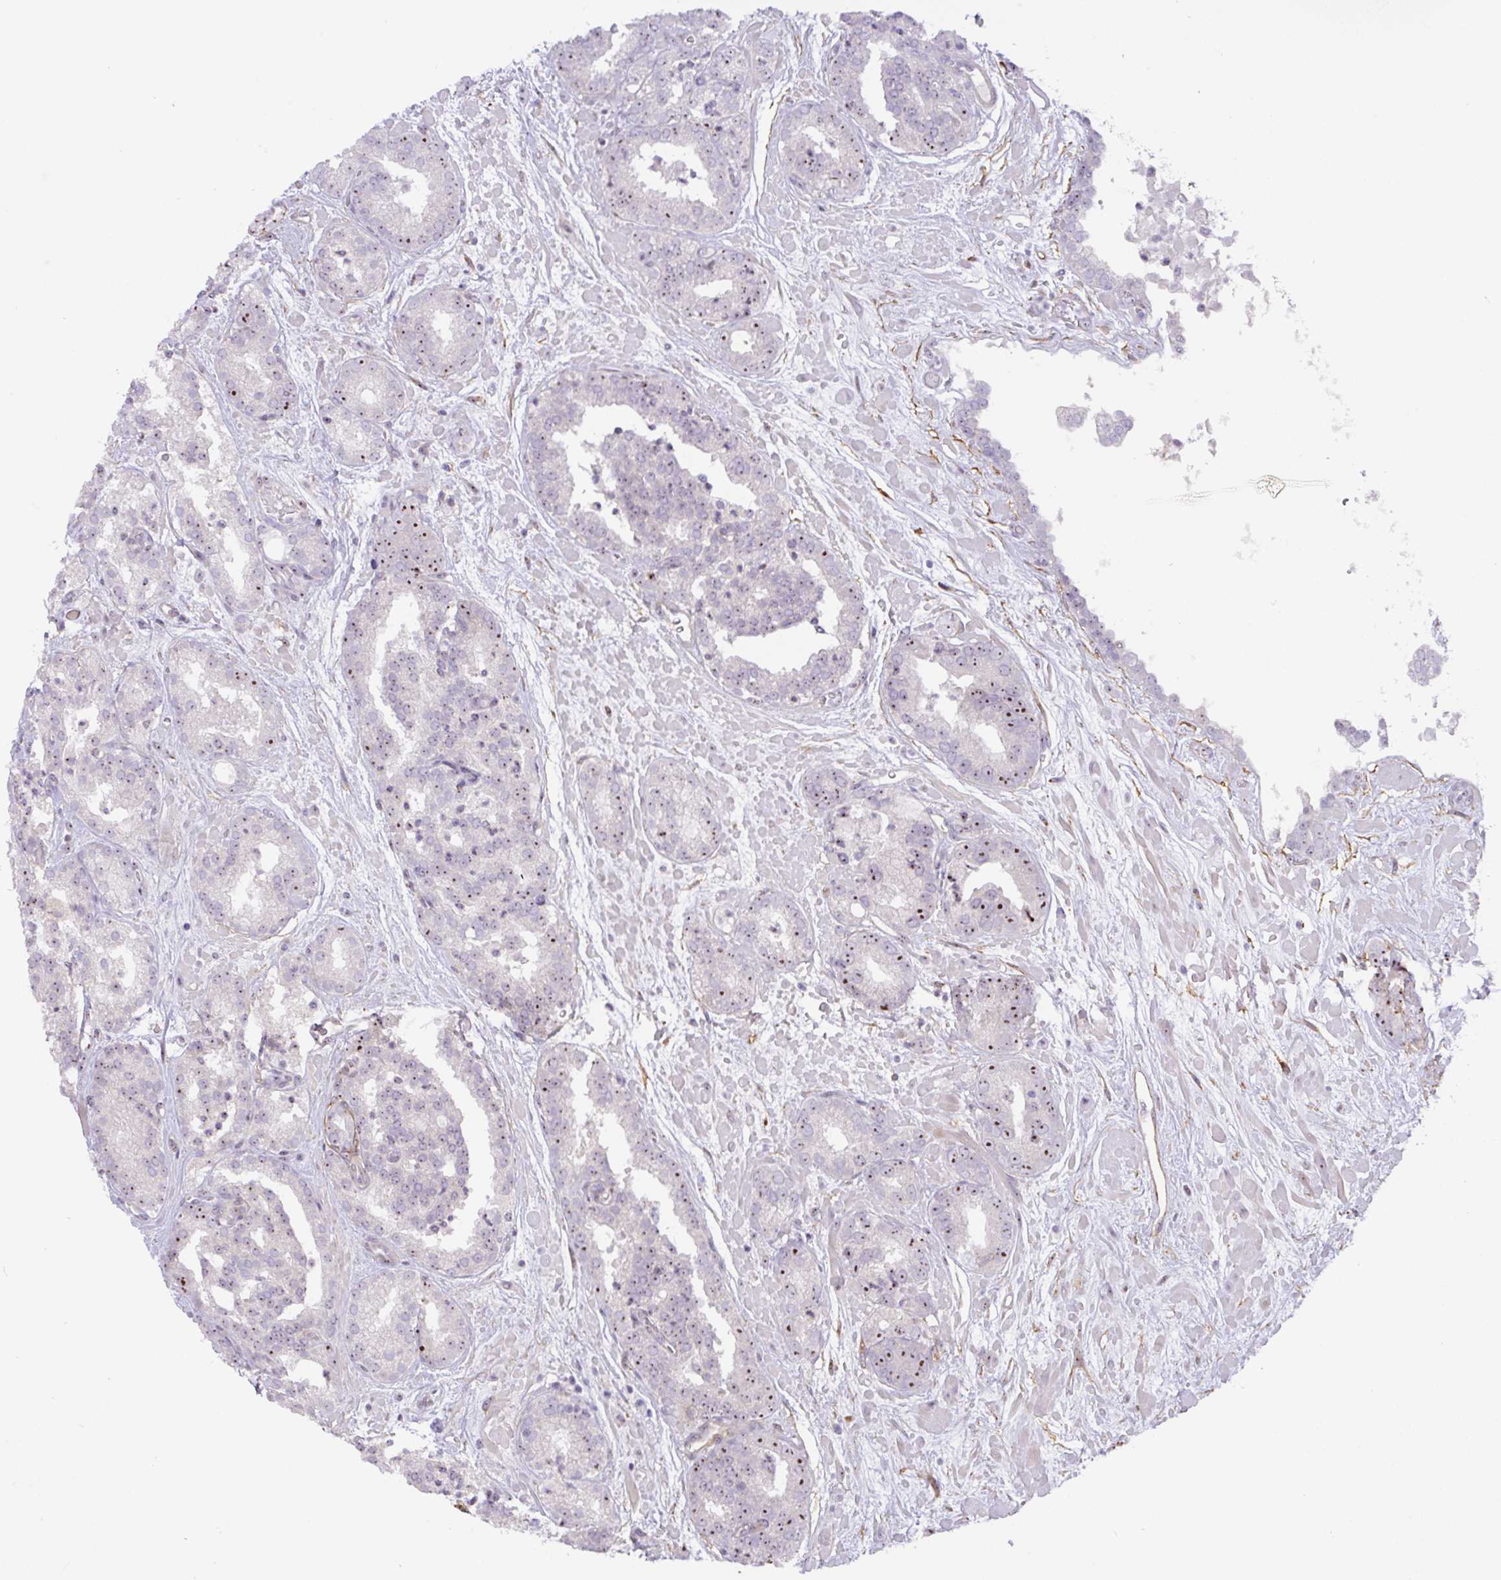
{"staining": {"intensity": "strong", "quantity": "<25%", "location": "nuclear"}, "tissue": "prostate cancer", "cell_type": "Tumor cells", "image_type": "cancer", "snomed": [{"axis": "morphology", "description": "Adenocarcinoma, High grade"}, {"axis": "topography", "description": "Prostate"}], "caption": "Immunohistochemical staining of prostate cancer displays strong nuclear protein staining in approximately <25% of tumor cells. (DAB (3,3'-diaminobenzidine) IHC, brown staining for protein, blue staining for nuclei).", "gene": "MXRA8", "patient": {"sex": "male", "age": 66}}